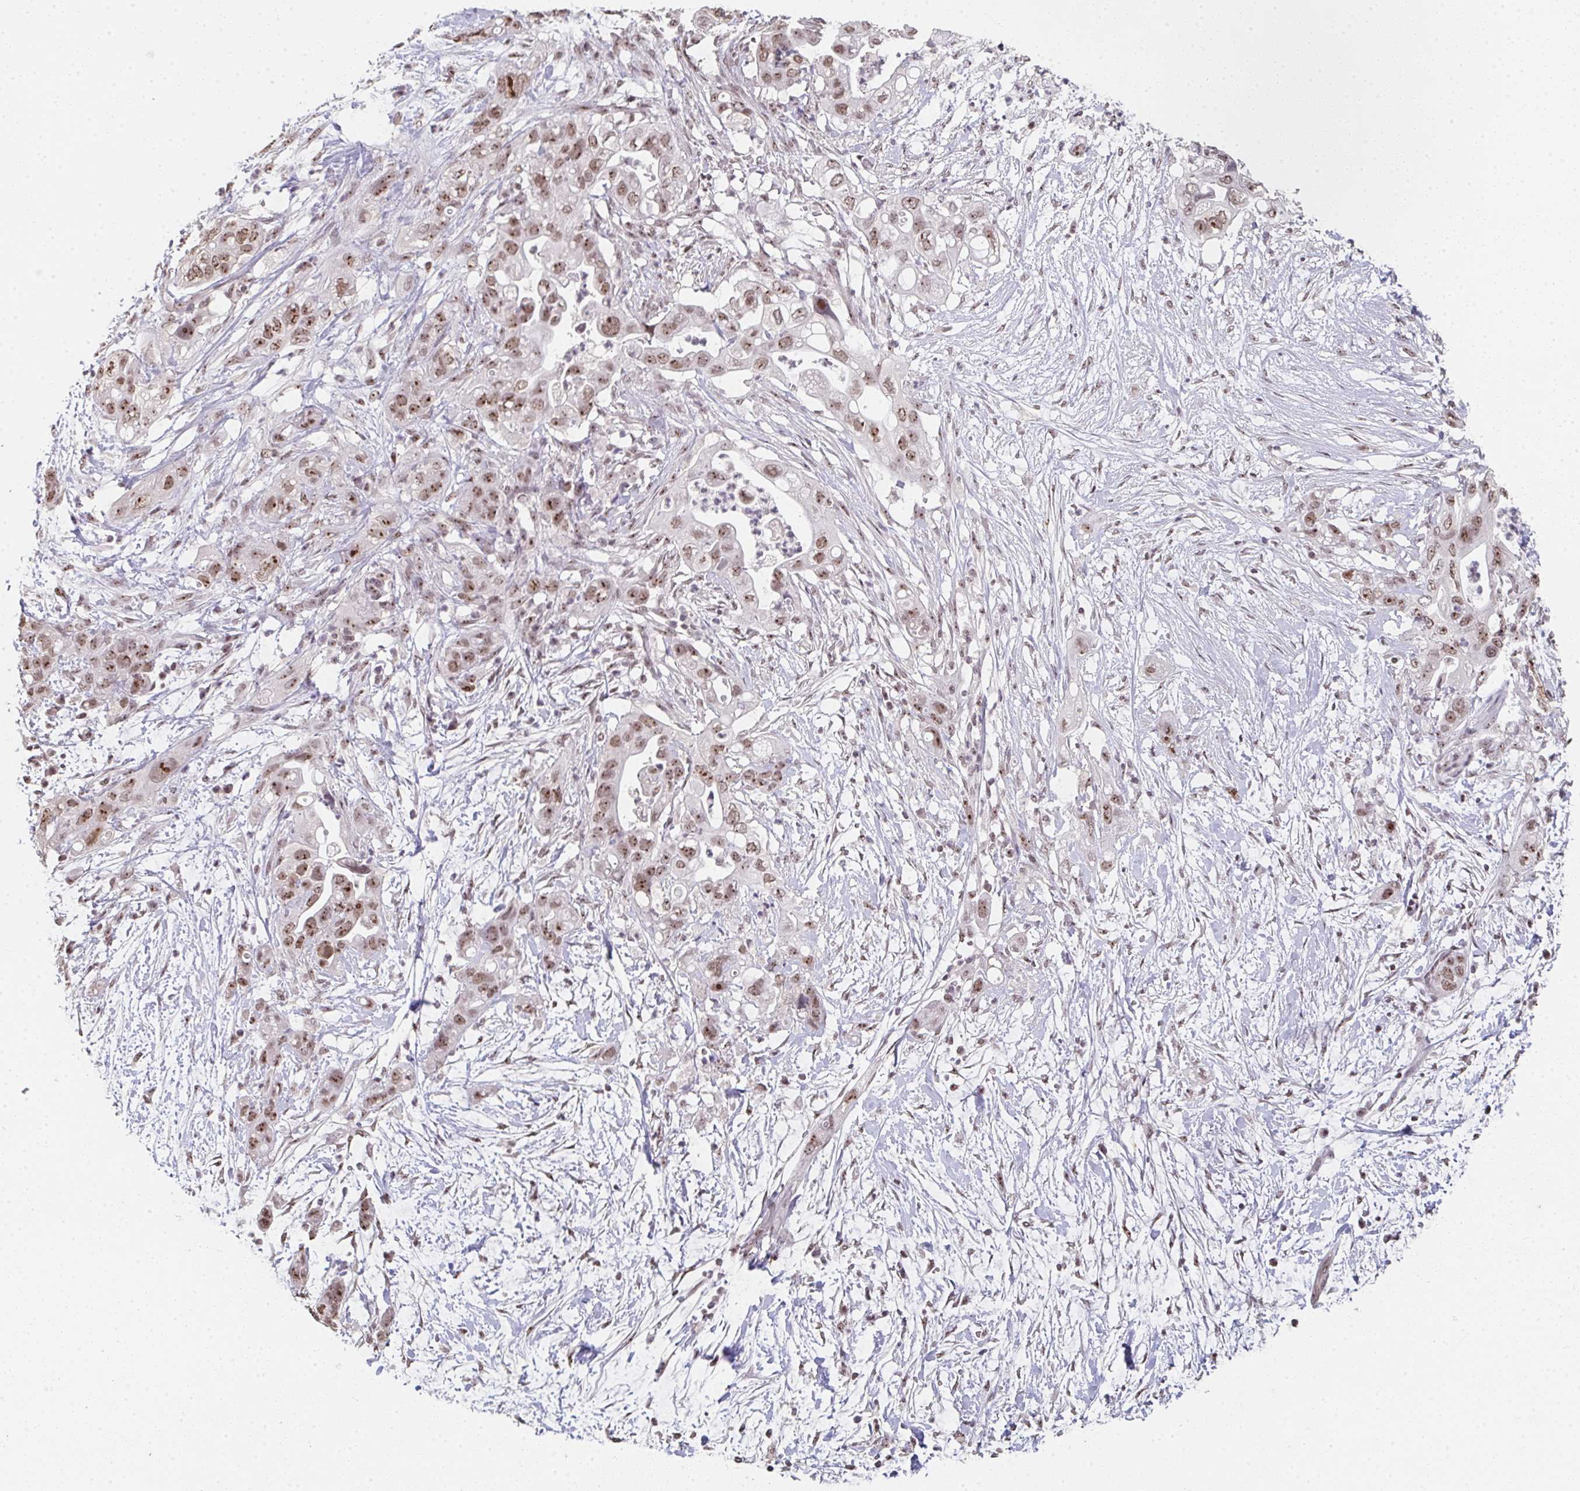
{"staining": {"intensity": "moderate", "quantity": ">75%", "location": "nuclear"}, "tissue": "pancreatic cancer", "cell_type": "Tumor cells", "image_type": "cancer", "snomed": [{"axis": "morphology", "description": "Adenocarcinoma, NOS"}, {"axis": "topography", "description": "Pancreas"}], "caption": "Immunohistochemical staining of human adenocarcinoma (pancreatic) exhibits moderate nuclear protein staining in approximately >75% of tumor cells. The protein of interest is shown in brown color, while the nuclei are stained blue.", "gene": "DKC1", "patient": {"sex": "female", "age": 72}}